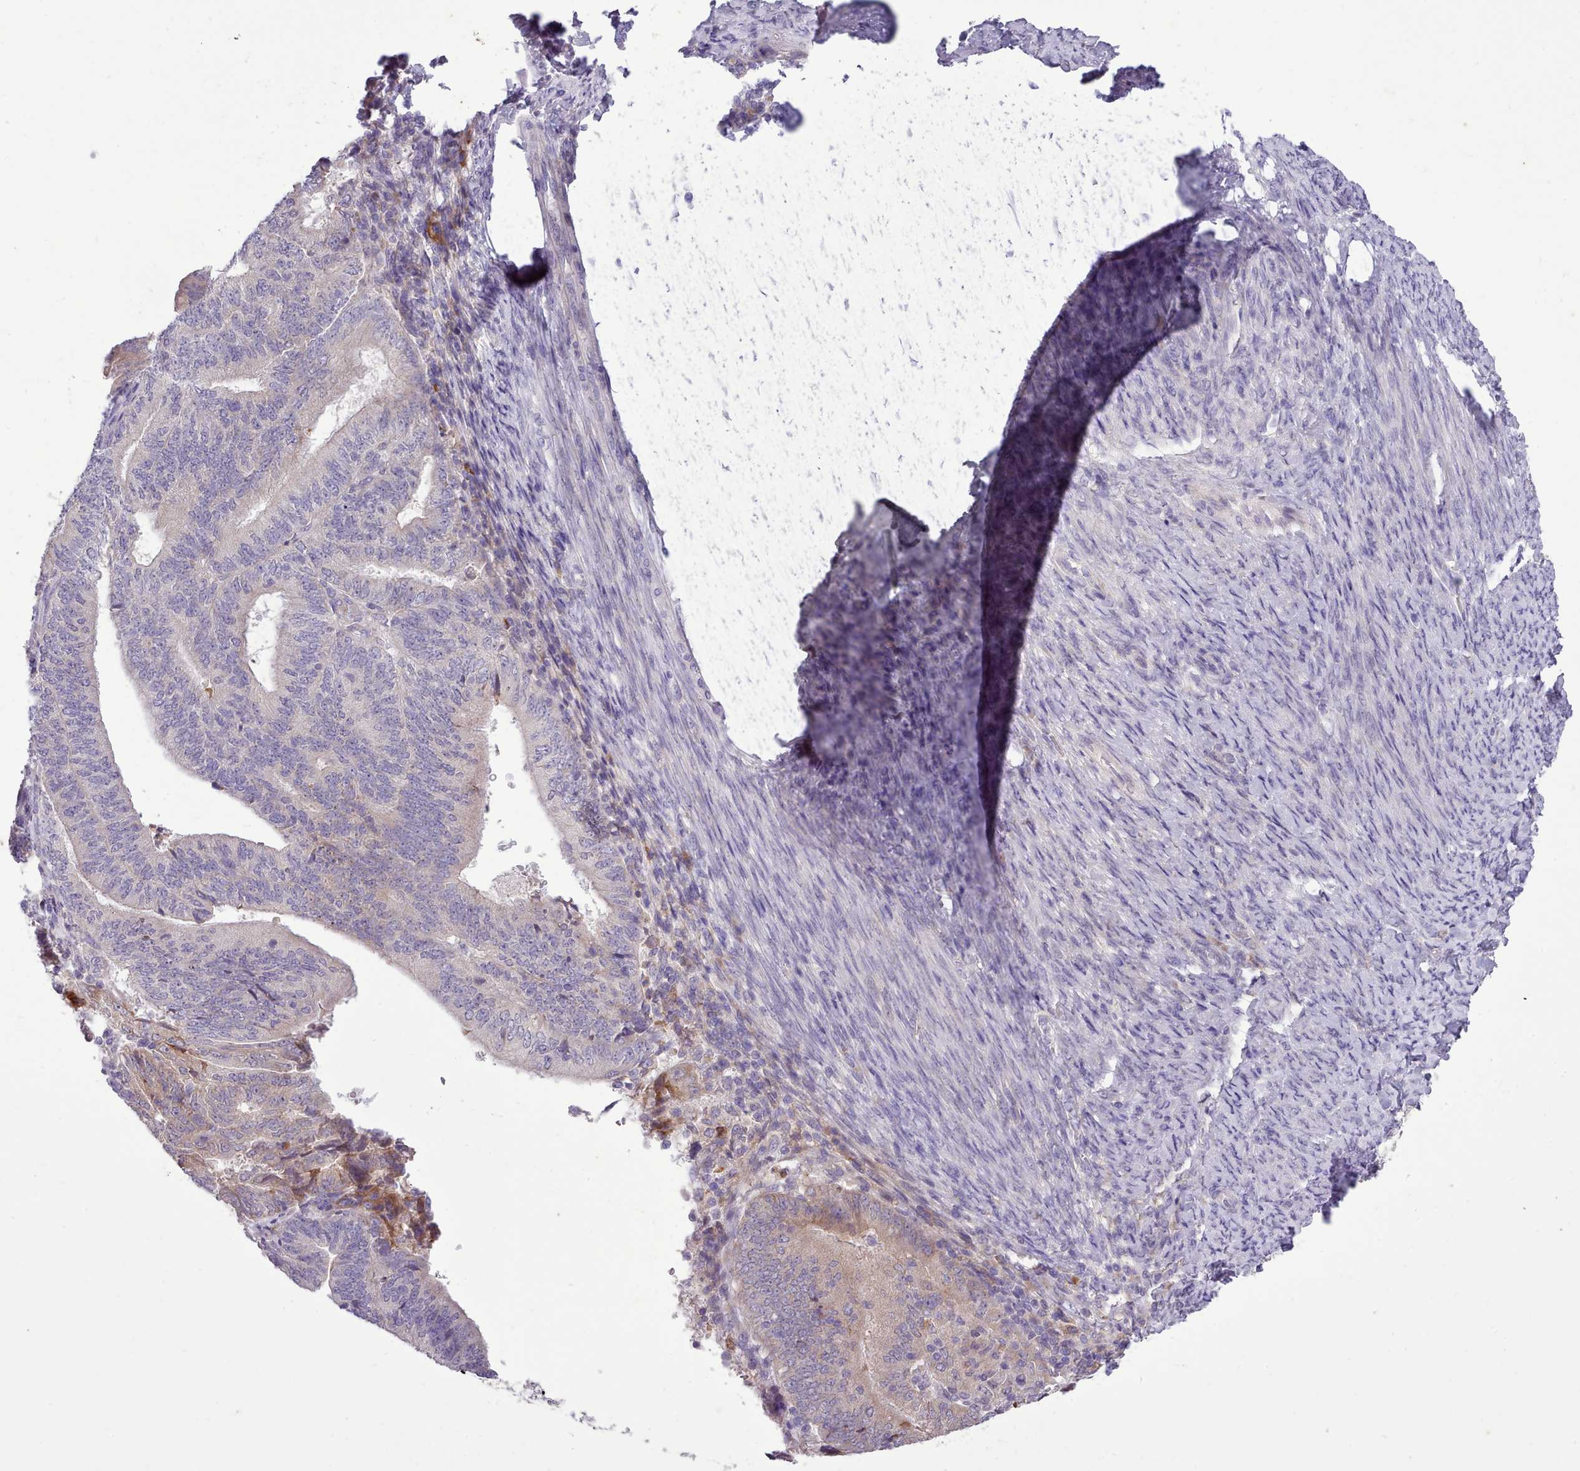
{"staining": {"intensity": "weak", "quantity": "<25%", "location": "cytoplasmic/membranous"}, "tissue": "endometrial cancer", "cell_type": "Tumor cells", "image_type": "cancer", "snomed": [{"axis": "morphology", "description": "Adenocarcinoma, NOS"}, {"axis": "topography", "description": "Endometrium"}], "caption": "The image exhibits no staining of tumor cells in endometrial cancer (adenocarcinoma).", "gene": "FAM83E", "patient": {"sex": "female", "age": 70}}